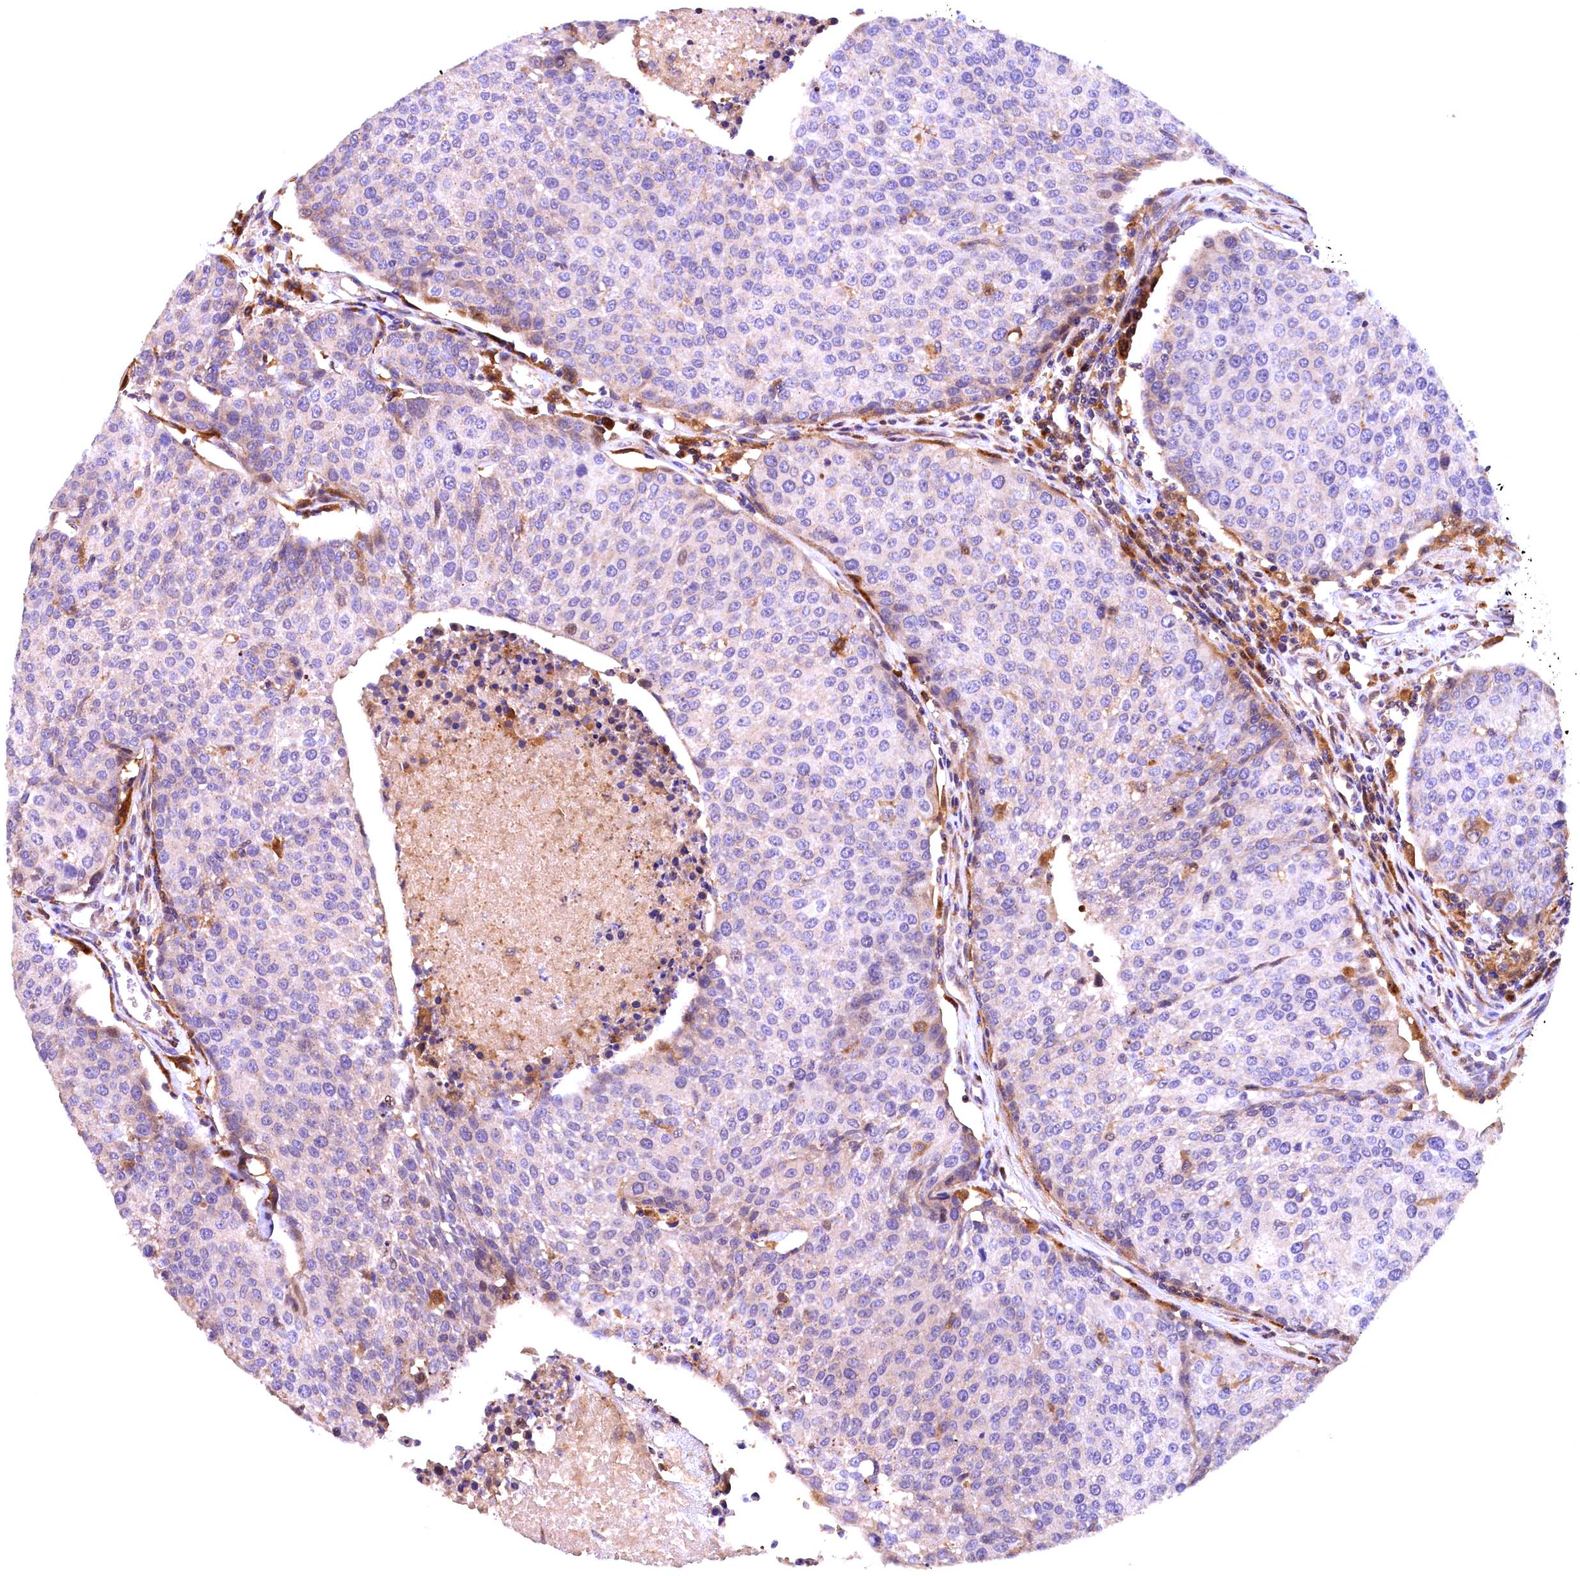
{"staining": {"intensity": "negative", "quantity": "none", "location": "none"}, "tissue": "urothelial cancer", "cell_type": "Tumor cells", "image_type": "cancer", "snomed": [{"axis": "morphology", "description": "Urothelial carcinoma, High grade"}, {"axis": "topography", "description": "Urinary bladder"}], "caption": "Immunohistochemistry (IHC) photomicrograph of neoplastic tissue: human urothelial carcinoma (high-grade) stained with DAB exhibits no significant protein staining in tumor cells. (Stains: DAB (3,3'-diaminobenzidine) immunohistochemistry (IHC) with hematoxylin counter stain, Microscopy: brightfield microscopy at high magnification).", "gene": "NAIP", "patient": {"sex": "female", "age": 85}}